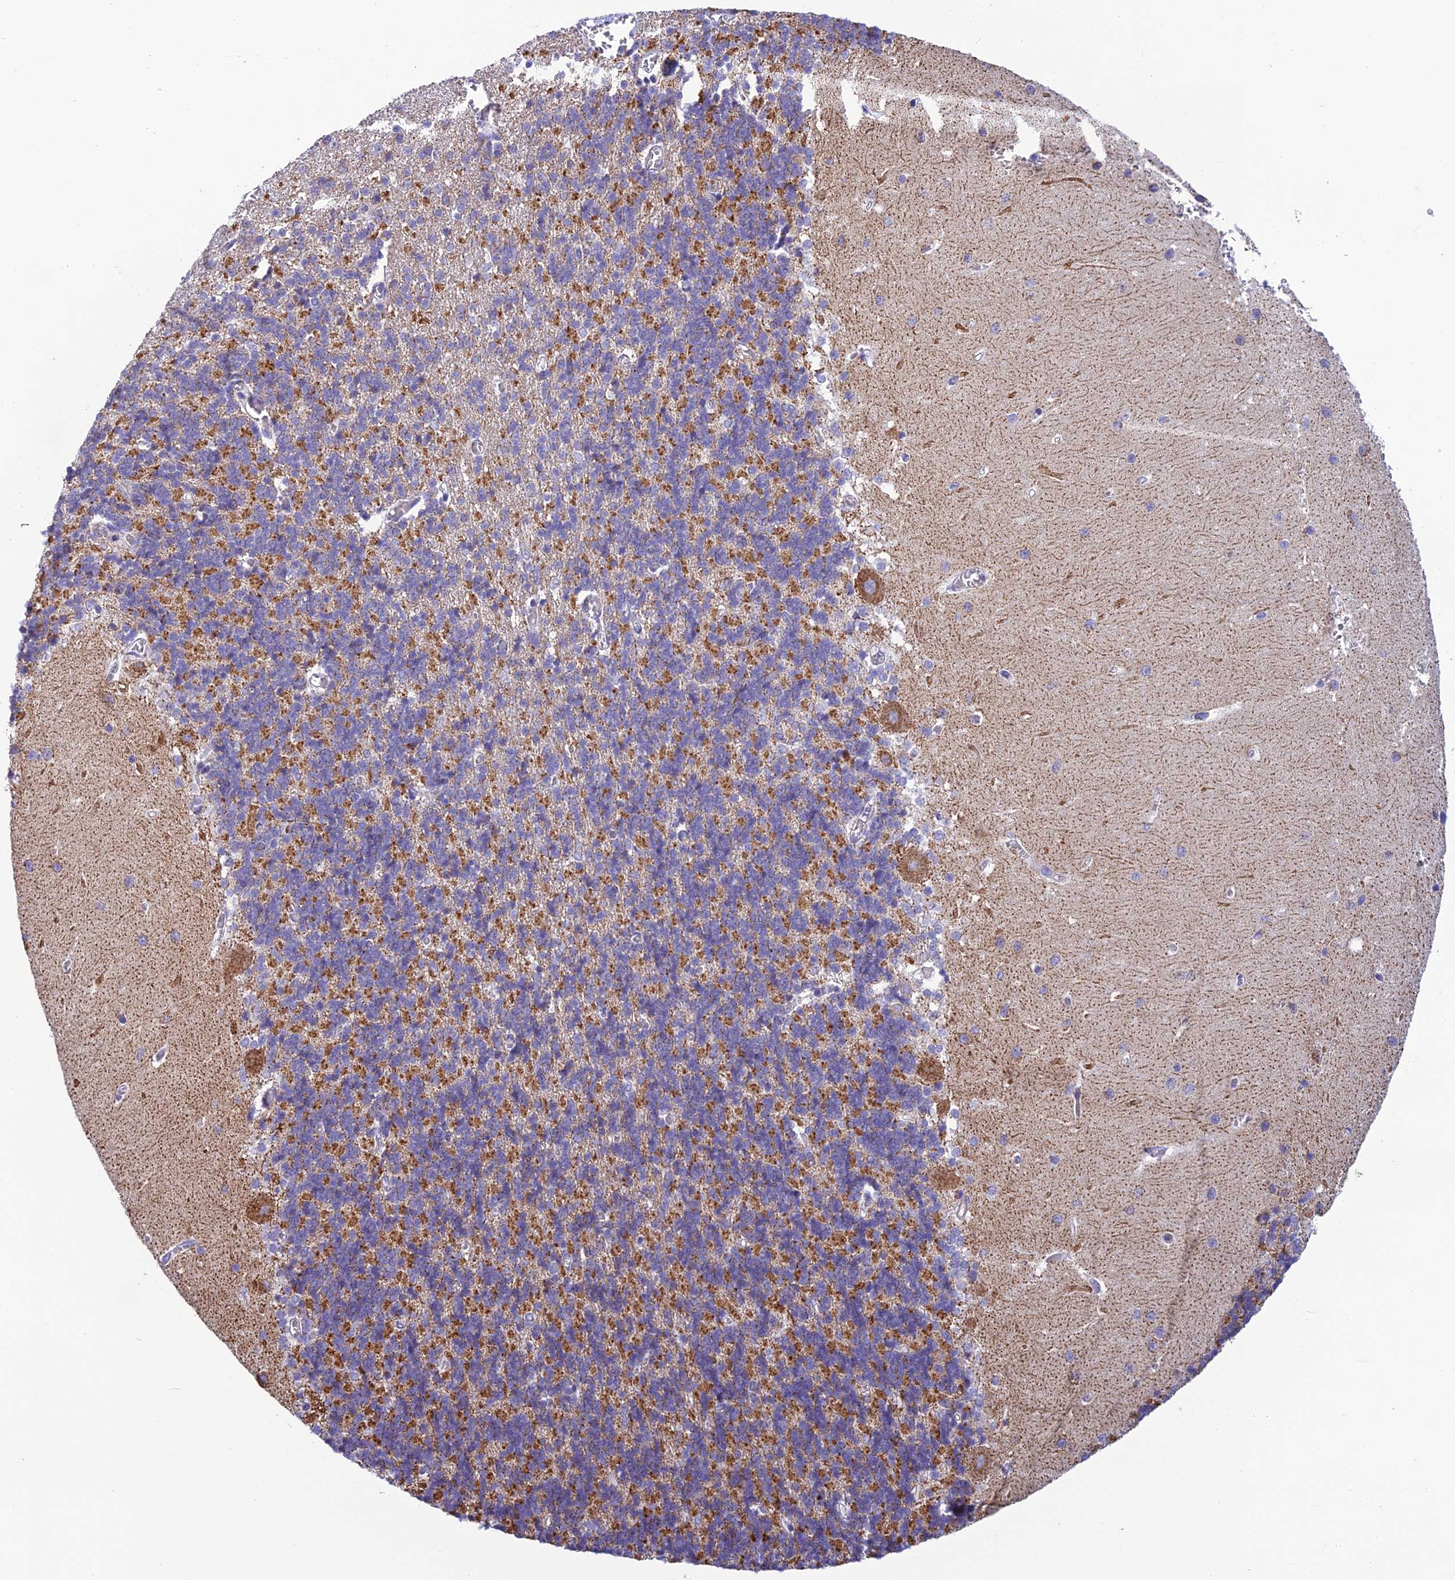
{"staining": {"intensity": "moderate", "quantity": "25%-75%", "location": "cytoplasmic/membranous"}, "tissue": "cerebellum", "cell_type": "Cells in granular layer", "image_type": "normal", "snomed": [{"axis": "morphology", "description": "Normal tissue, NOS"}, {"axis": "topography", "description": "Cerebellum"}], "caption": "A histopathology image of cerebellum stained for a protein displays moderate cytoplasmic/membranous brown staining in cells in granular layer. (Stains: DAB in brown, nuclei in blue, Microscopy: brightfield microscopy at high magnification).", "gene": "POMGNT1", "patient": {"sex": "male", "age": 37}}